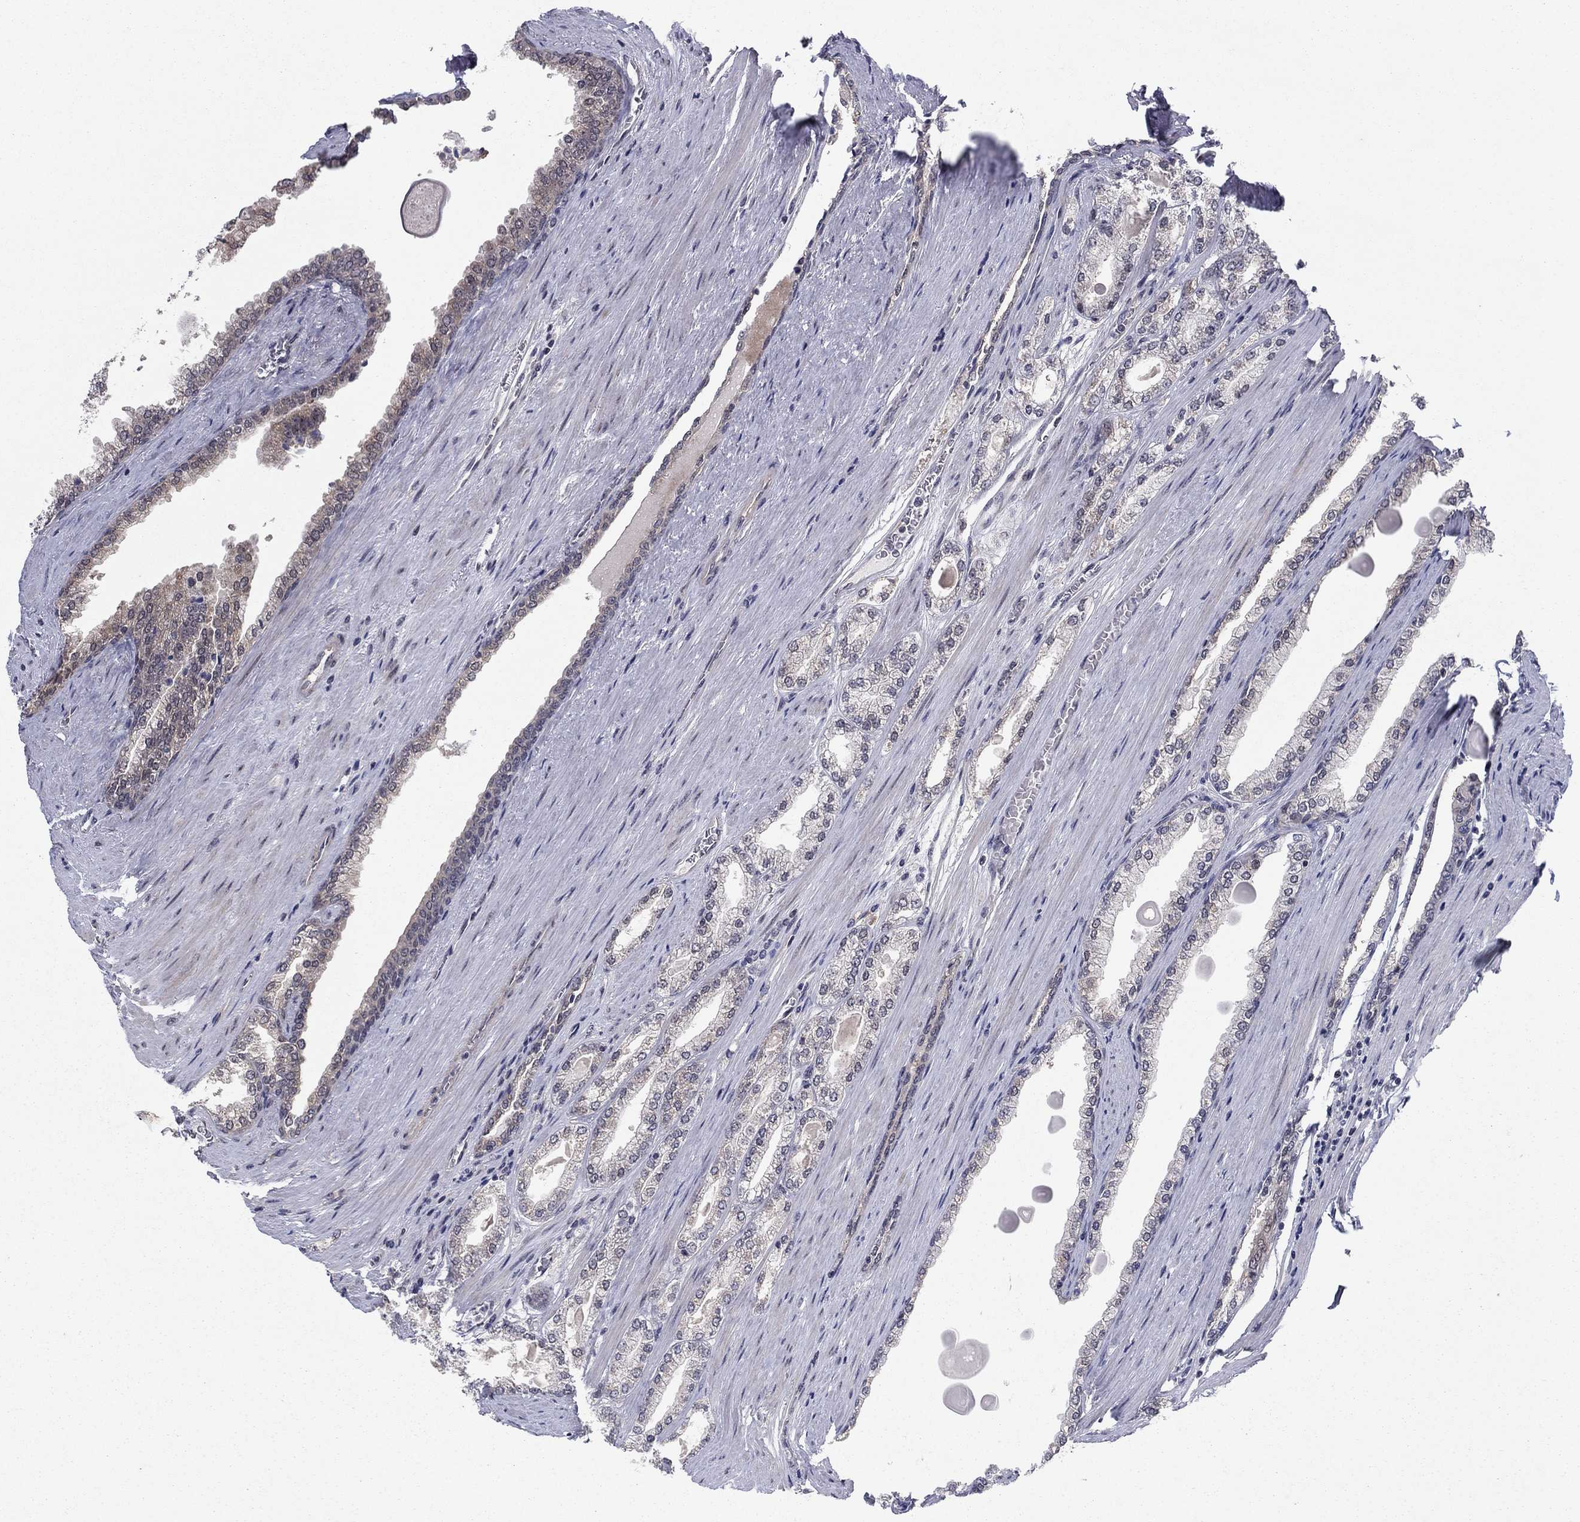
{"staining": {"intensity": "weak", "quantity": "25%-75%", "location": "cytoplasmic/membranous"}, "tissue": "prostate cancer", "cell_type": "Tumor cells", "image_type": "cancer", "snomed": [{"axis": "morphology", "description": "Adenocarcinoma, Low grade"}, {"axis": "topography", "description": "Prostate"}], "caption": "Prostate adenocarcinoma (low-grade) stained for a protein (brown) exhibits weak cytoplasmic/membranous positive expression in approximately 25%-75% of tumor cells.", "gene": "PSMC1", "patient": {"sex": "male", "age": 72}}